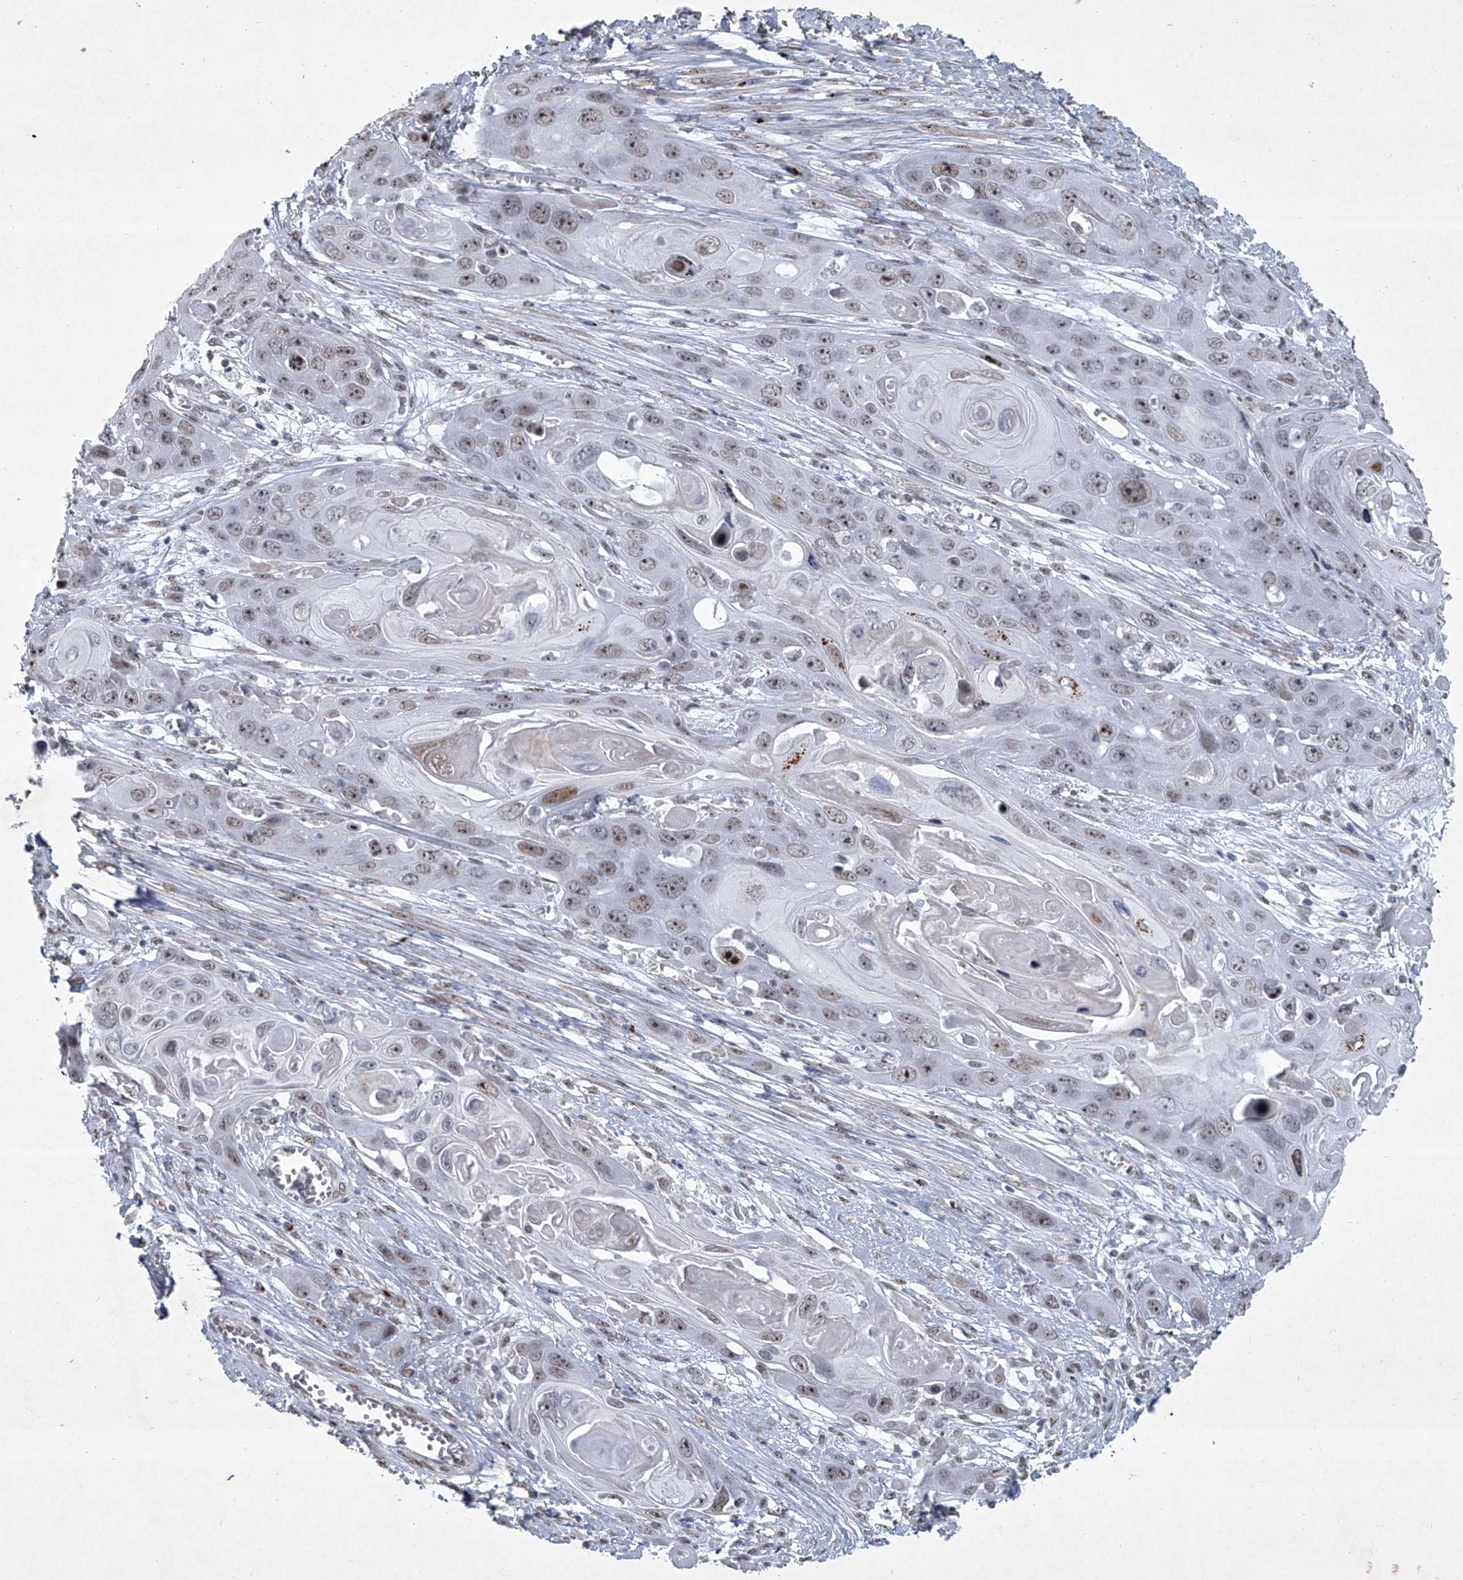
{"staining": {"intensity": "moderate", "quantity": "25%-75%", "location": "nuclear"}, "tissue": "skin cancer", "cell_type": "Tumor cells", "image_type": "cancer", "snomed": [{"axis": "morphology", "description": "Squamous cell carcinoma, NOS"}, {"axis": "topography", "description": "Skin"}], "caption": "Protein staining of skin squamous cell carcinoma tissue demonstrates moderate nuclear staining in about 25%-75% of tumor cells.", "gene": "MLLT1", "patient": {"sex": "male", "age": 55}}